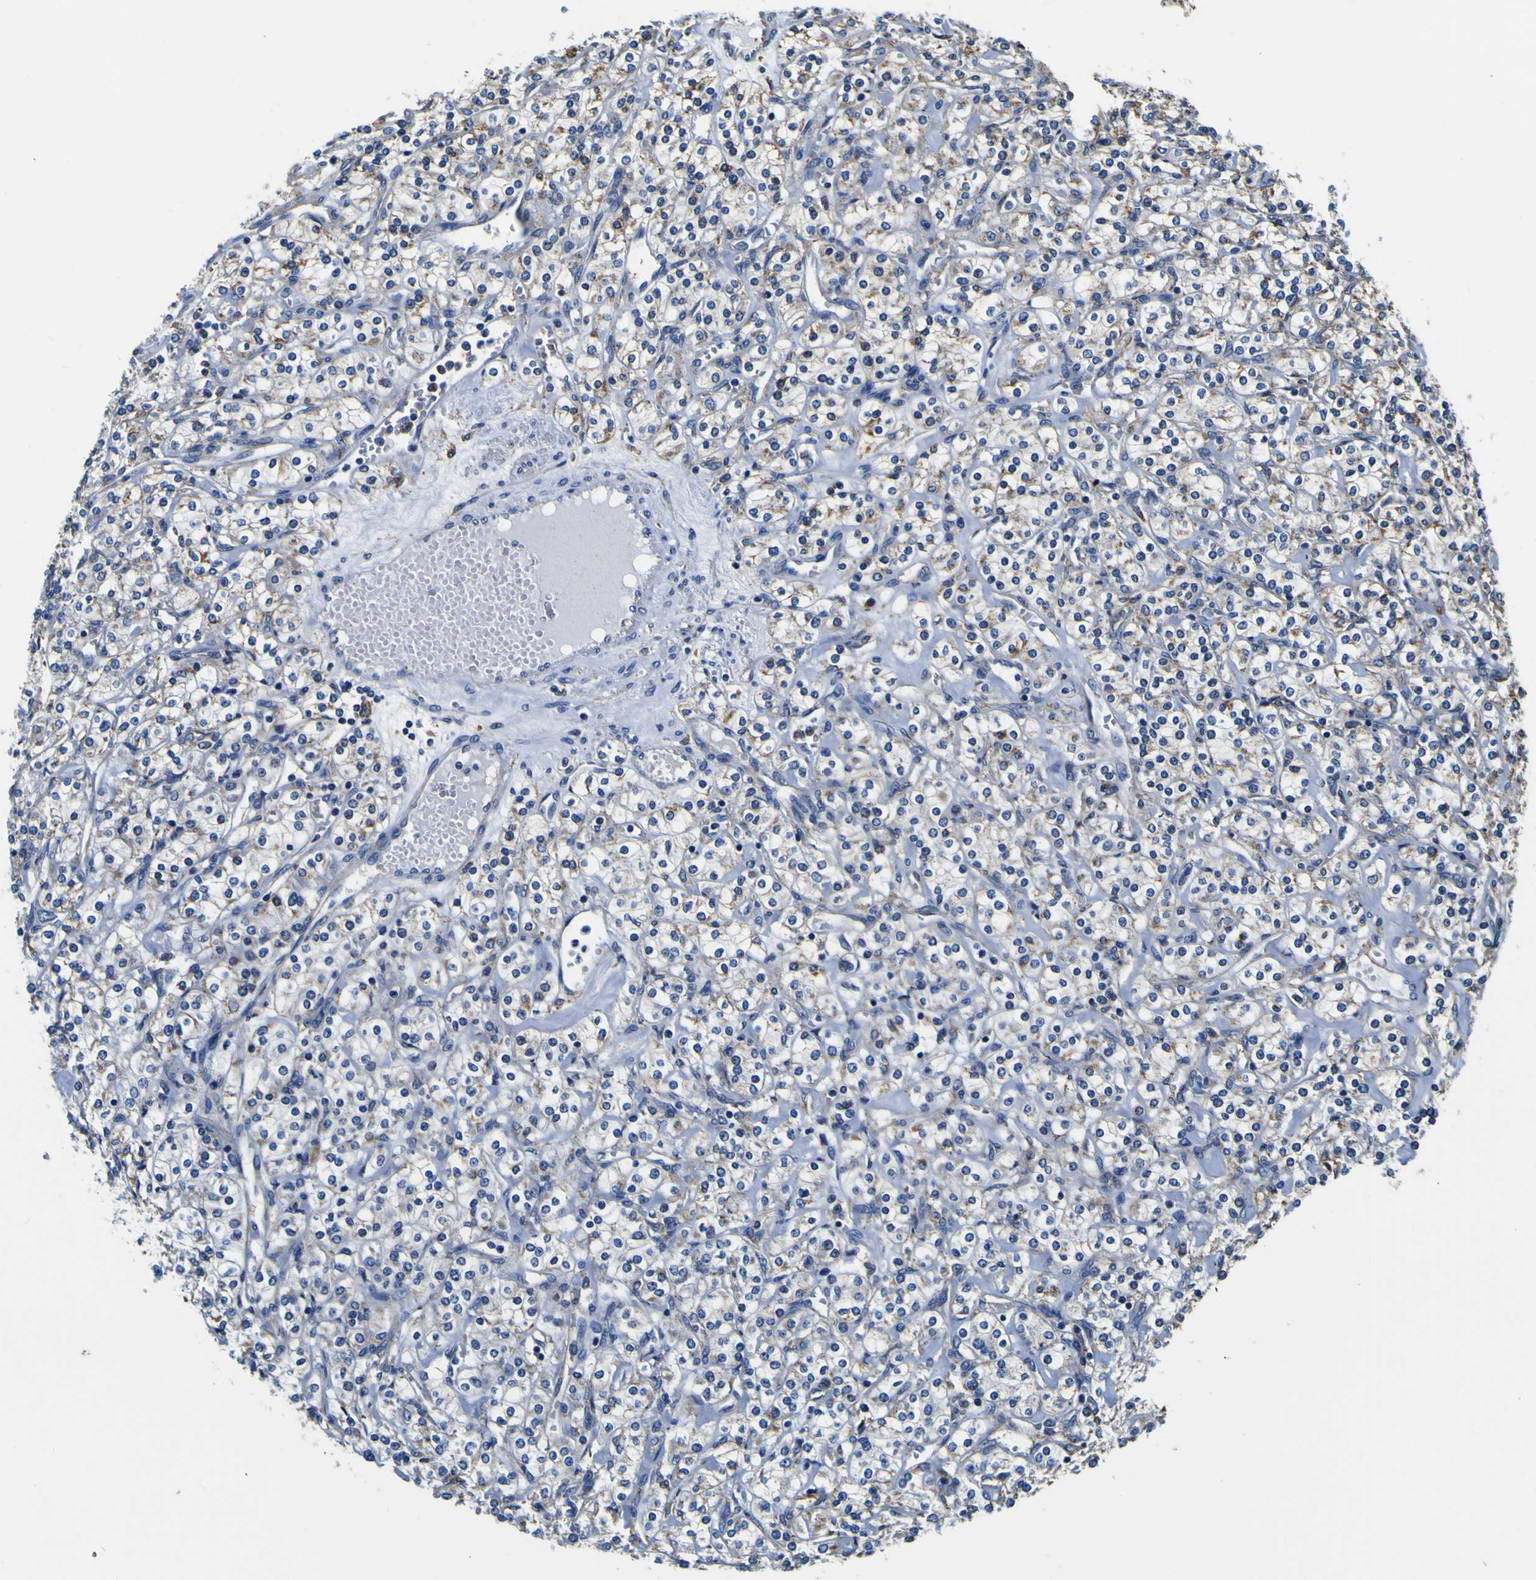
{"staining": {"intensity": "moderate", "quantity": "25%-75%", "location": "cytoplasmic/membranous"}, "tissue": "renal cancer", "cell_type": "Tumor cells", "image_type": "cancer", "snomed": [{"axis": "morphology", "description": "Adenocarcinoma, NOS"}, {"axis": "topography", "description": "Kidney"}], "caption": "Protein expression analysis of renal cancer shows moderate cytoplasmic/membranous expression in about 25%-75% of tumor cells.", "gene": "PXDN", "patient": {"sex": "male", "age": 77}}